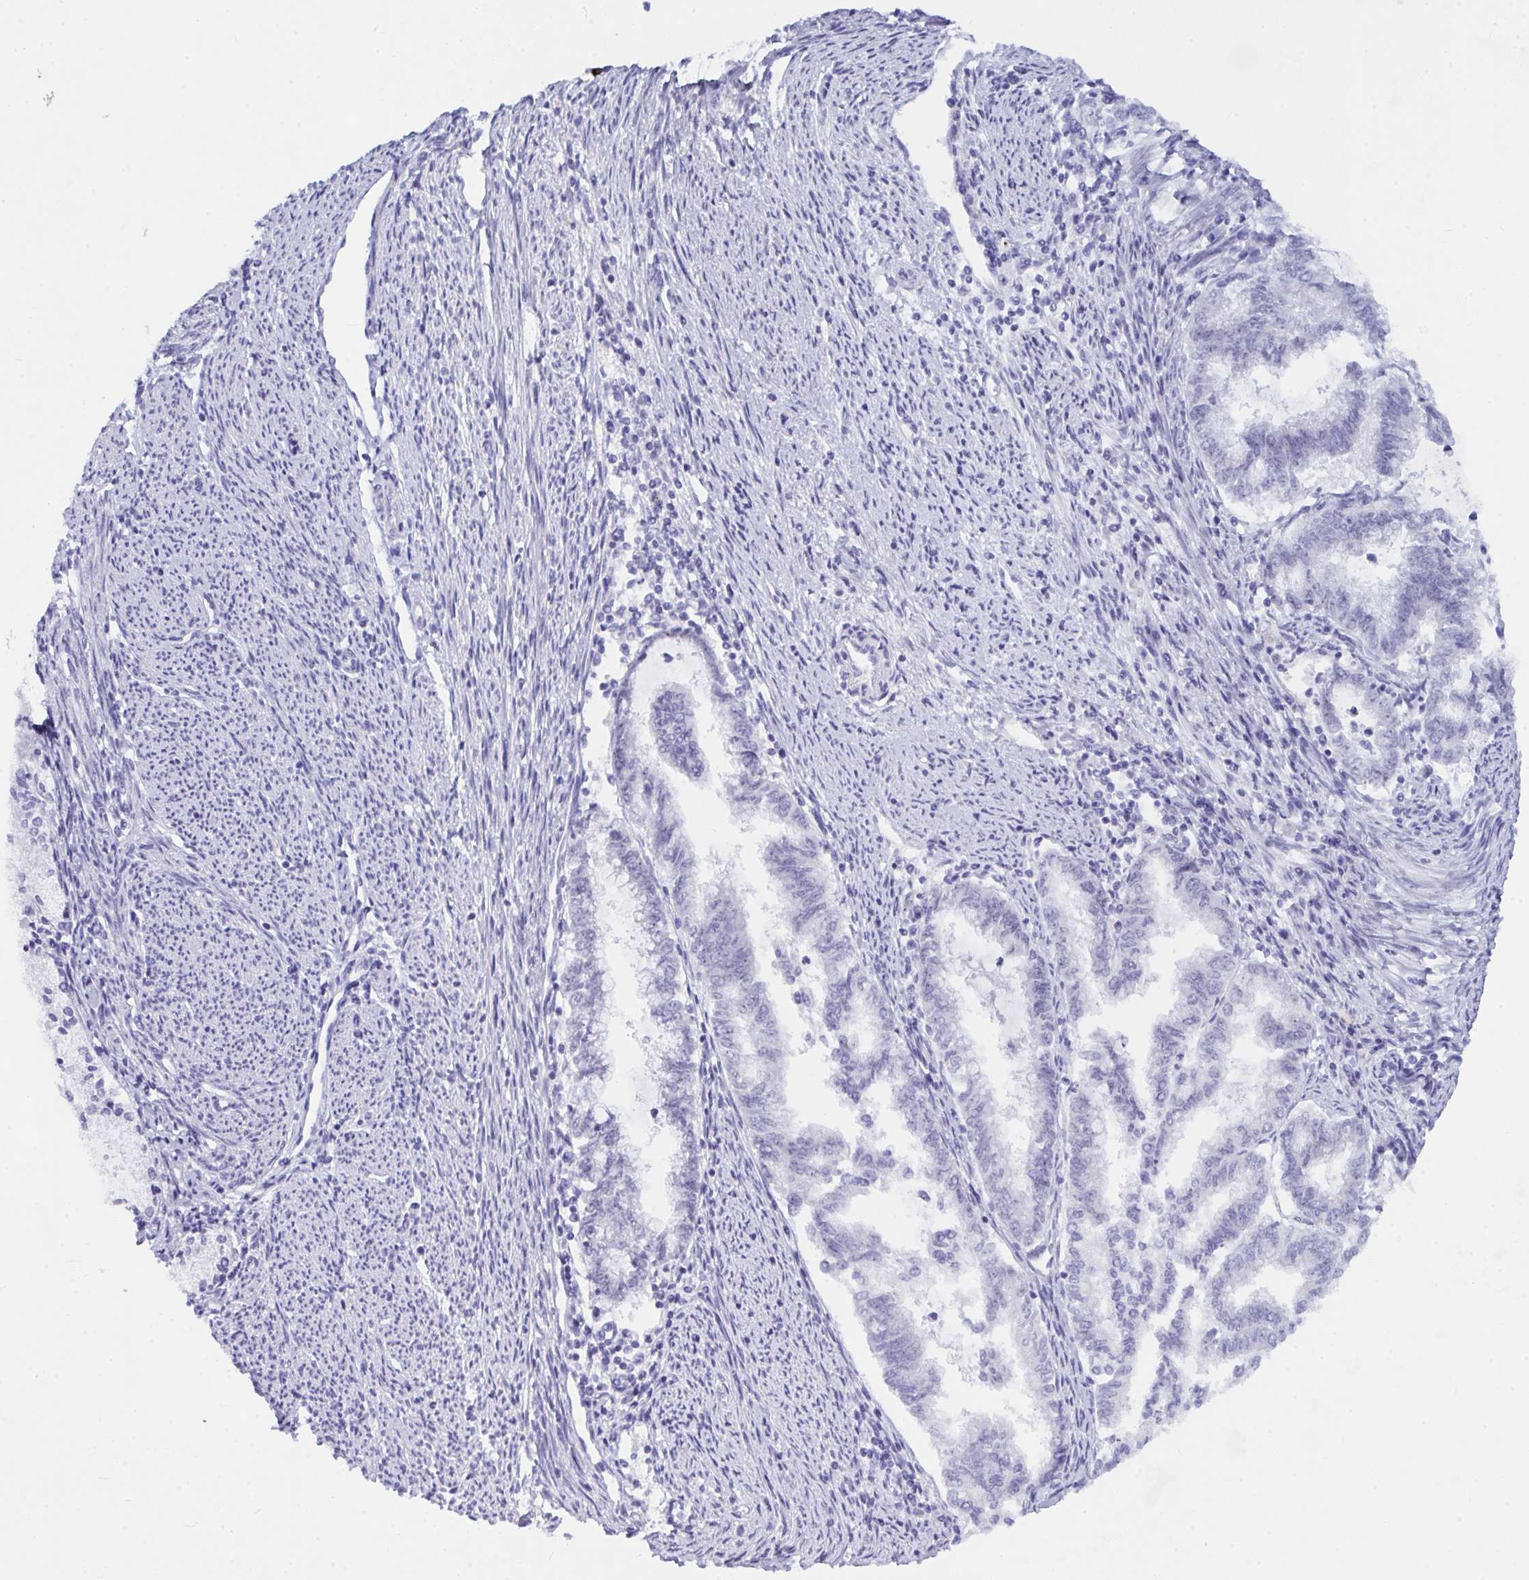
{"staining": {"intensity": "negative", "quantity": "none", "location": "none"}, "tissue": "ovarian cancer", "cell_type": "Tumor cells", "image_type": "cancer", "snomed": [{"axis": "morphology", "description": "Cystadenocarcinoma, serous, NOS"}, {"axis": "topography", "description": "Ovary"}], "caption": "Tumor cells show no significant protein positivity in ovarian cancer.", "gene": "NFXL1", "patient": {"sex": "female", "age": 64}}